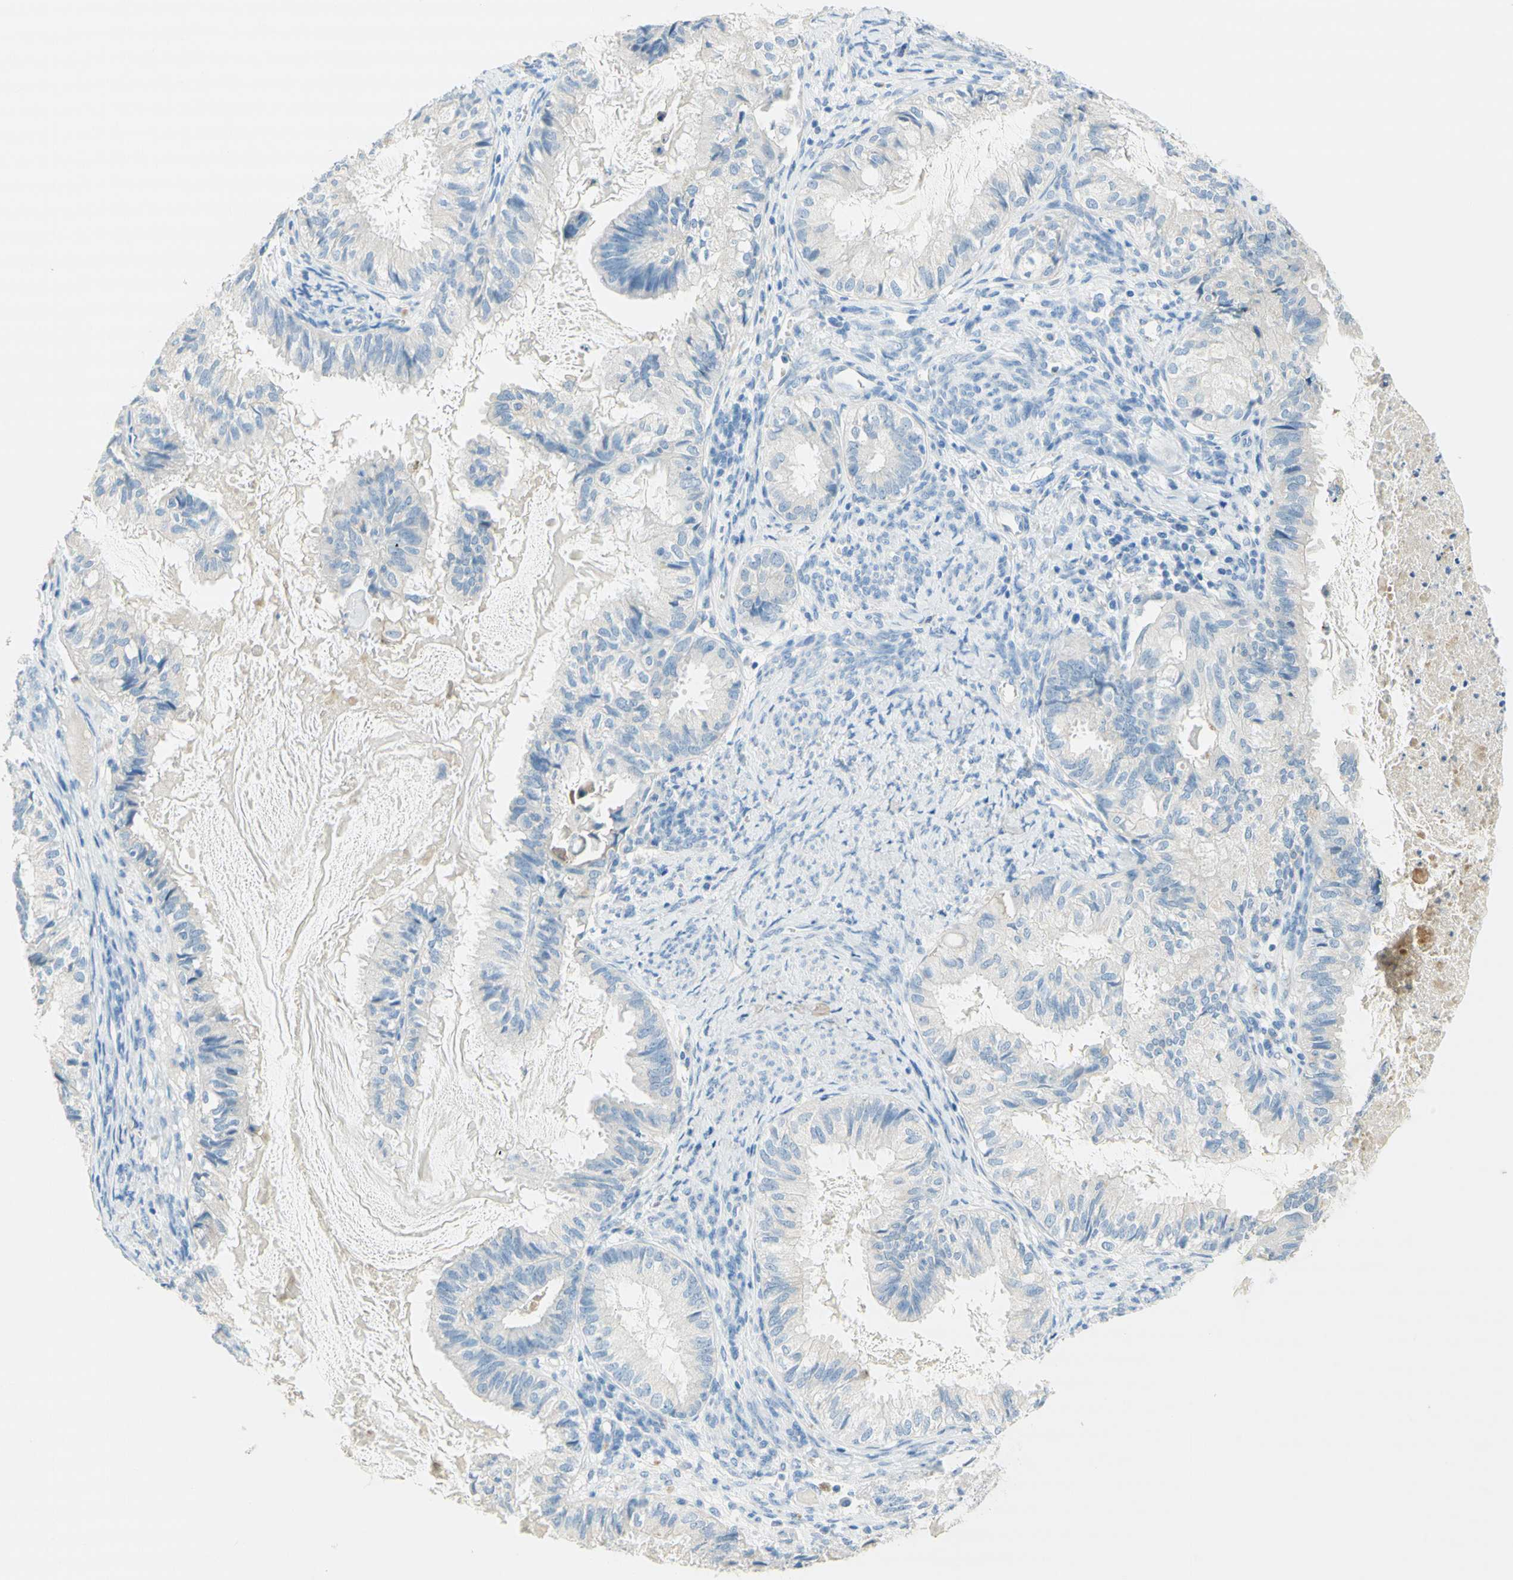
{"staining": {"intensity": "negative", "quantity": "none", "location": "none"}, "tissue": "cervical cancer", "cell_type": "Tumor cells", "image_type": "cancer", "snomed": [{"axis": "morphology", "description": "Normal tissue, NOS"}, {"axis": "morphology", "description": "Adenocarcinoma, NOS"}, {"axis": "topography", "description": "Cervix"}, {"axis": "topography", "description": "Endometrium"}], "caption": "An IHC histopathology image of adenocarcinoma (cervical) is shown. There is no staining in tumor cells of adenocarcinoma (cervical).", "gene": "POLR2J3", "patient": {"sex": "female", "age": 86}}